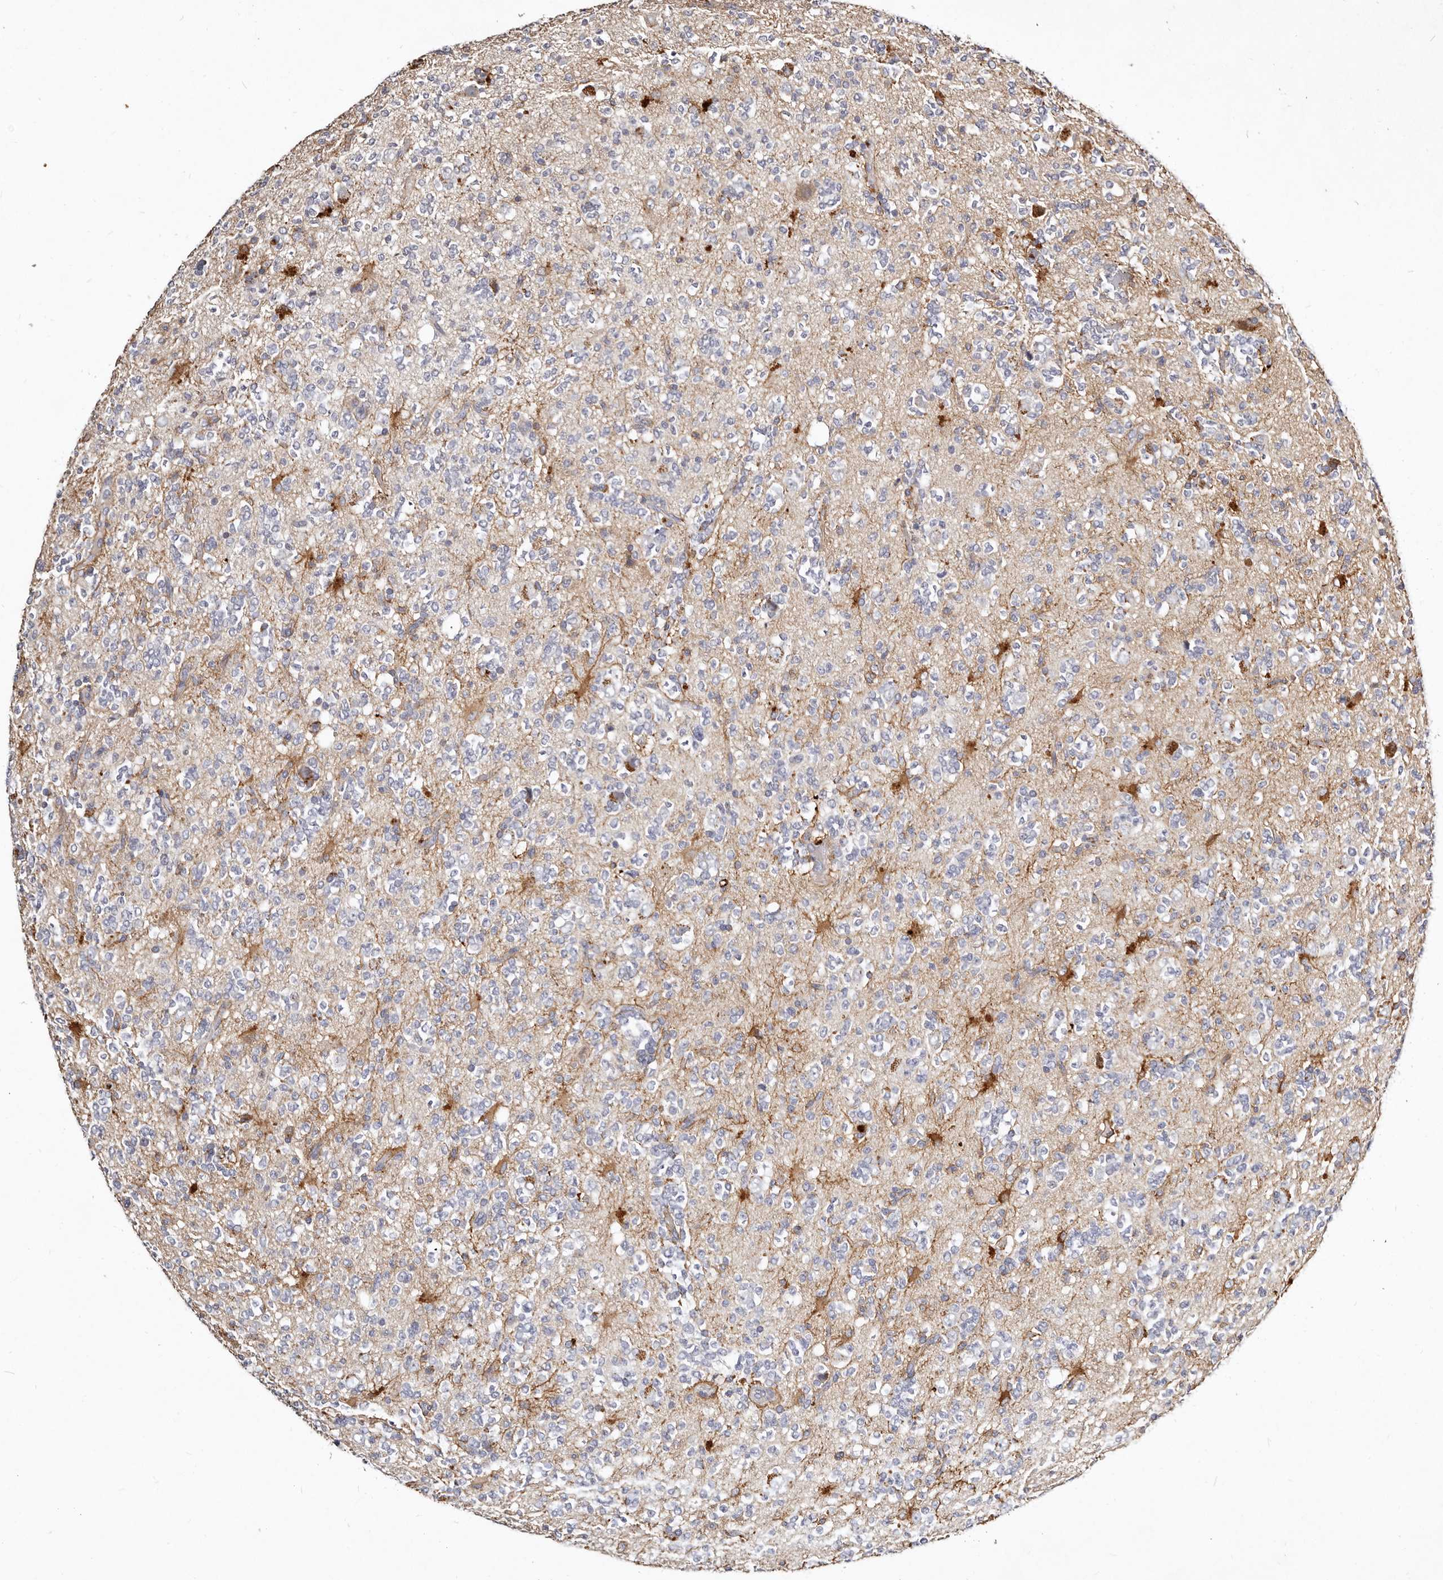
{"staining": {"intensity": "negative", "quantity": "none", "location": "none"}, "tissue": "glioma", "cell_type": "Tumor cells", "image_type": "cancer", "snomed": [{"axis": "morphology", "description": "Glioma, malignant, High grade"}, {"axis": "topography", "description": "Brain"}], "caption": "Image shows no significant protein positivity in tumor cells of glioma.", "gene": "MRPS33", "patient": {"sex": "female", "age": 62}}